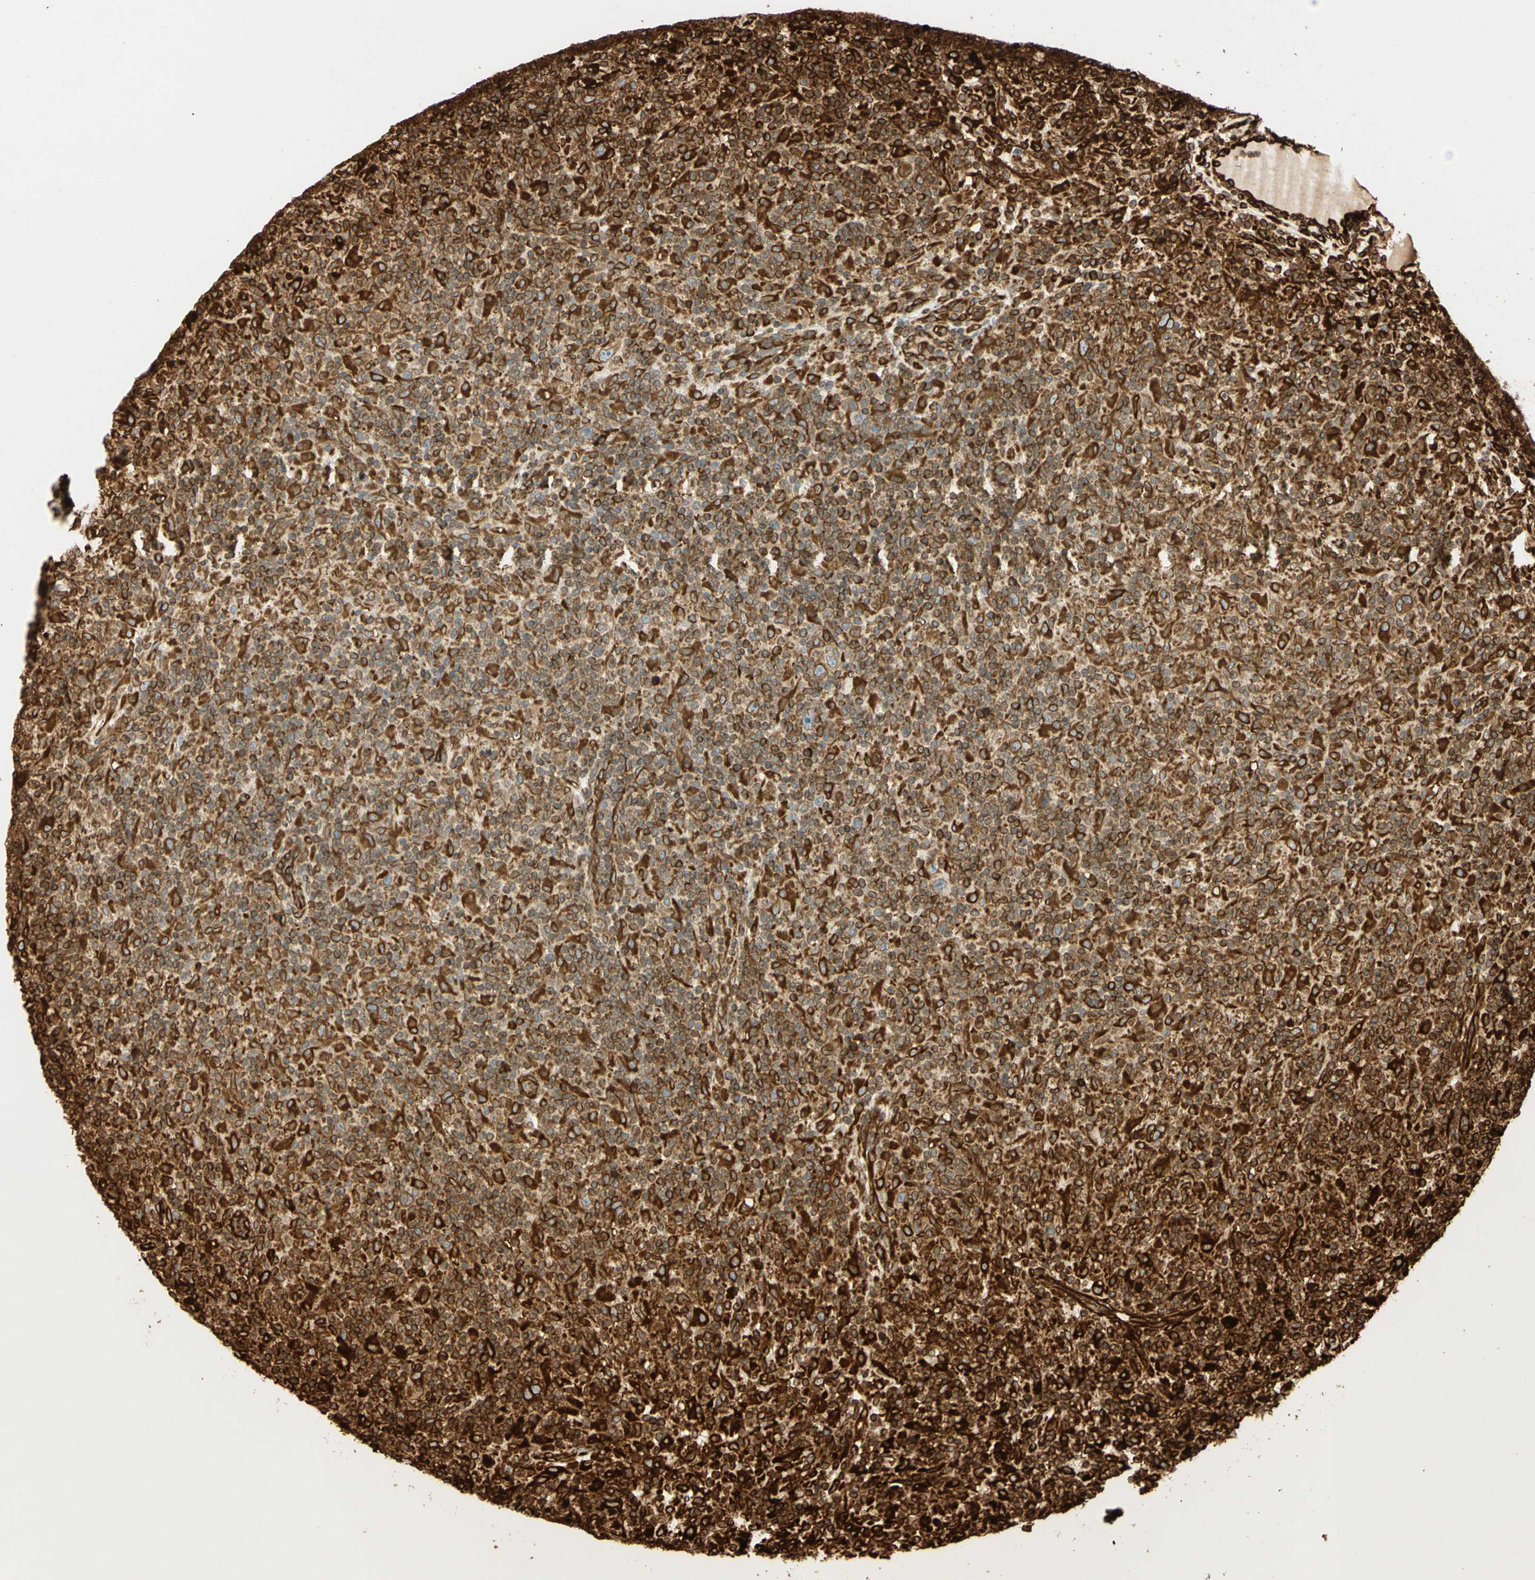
{"staining": {"intensity": "strong", "quantity": ">75%", "location": "cytoplasmic/membranous"}, "tissue": "lymphoma", "cell_type": "Tumor cells", "image_type": "cancer", "snomed": [{"axis": "morphology", "description": "Hodgkin's disease, NOS"}, {"axis": "topography", "description": "Lymph node"}], "caption": "Protein analysis of Hodgkin's disease tissue shows strong cytoplasmic/membranous staining in approximately >75% of tumor cells.", "gene": "TAPBP", "patient": {"sex": "male", "age": 70}}